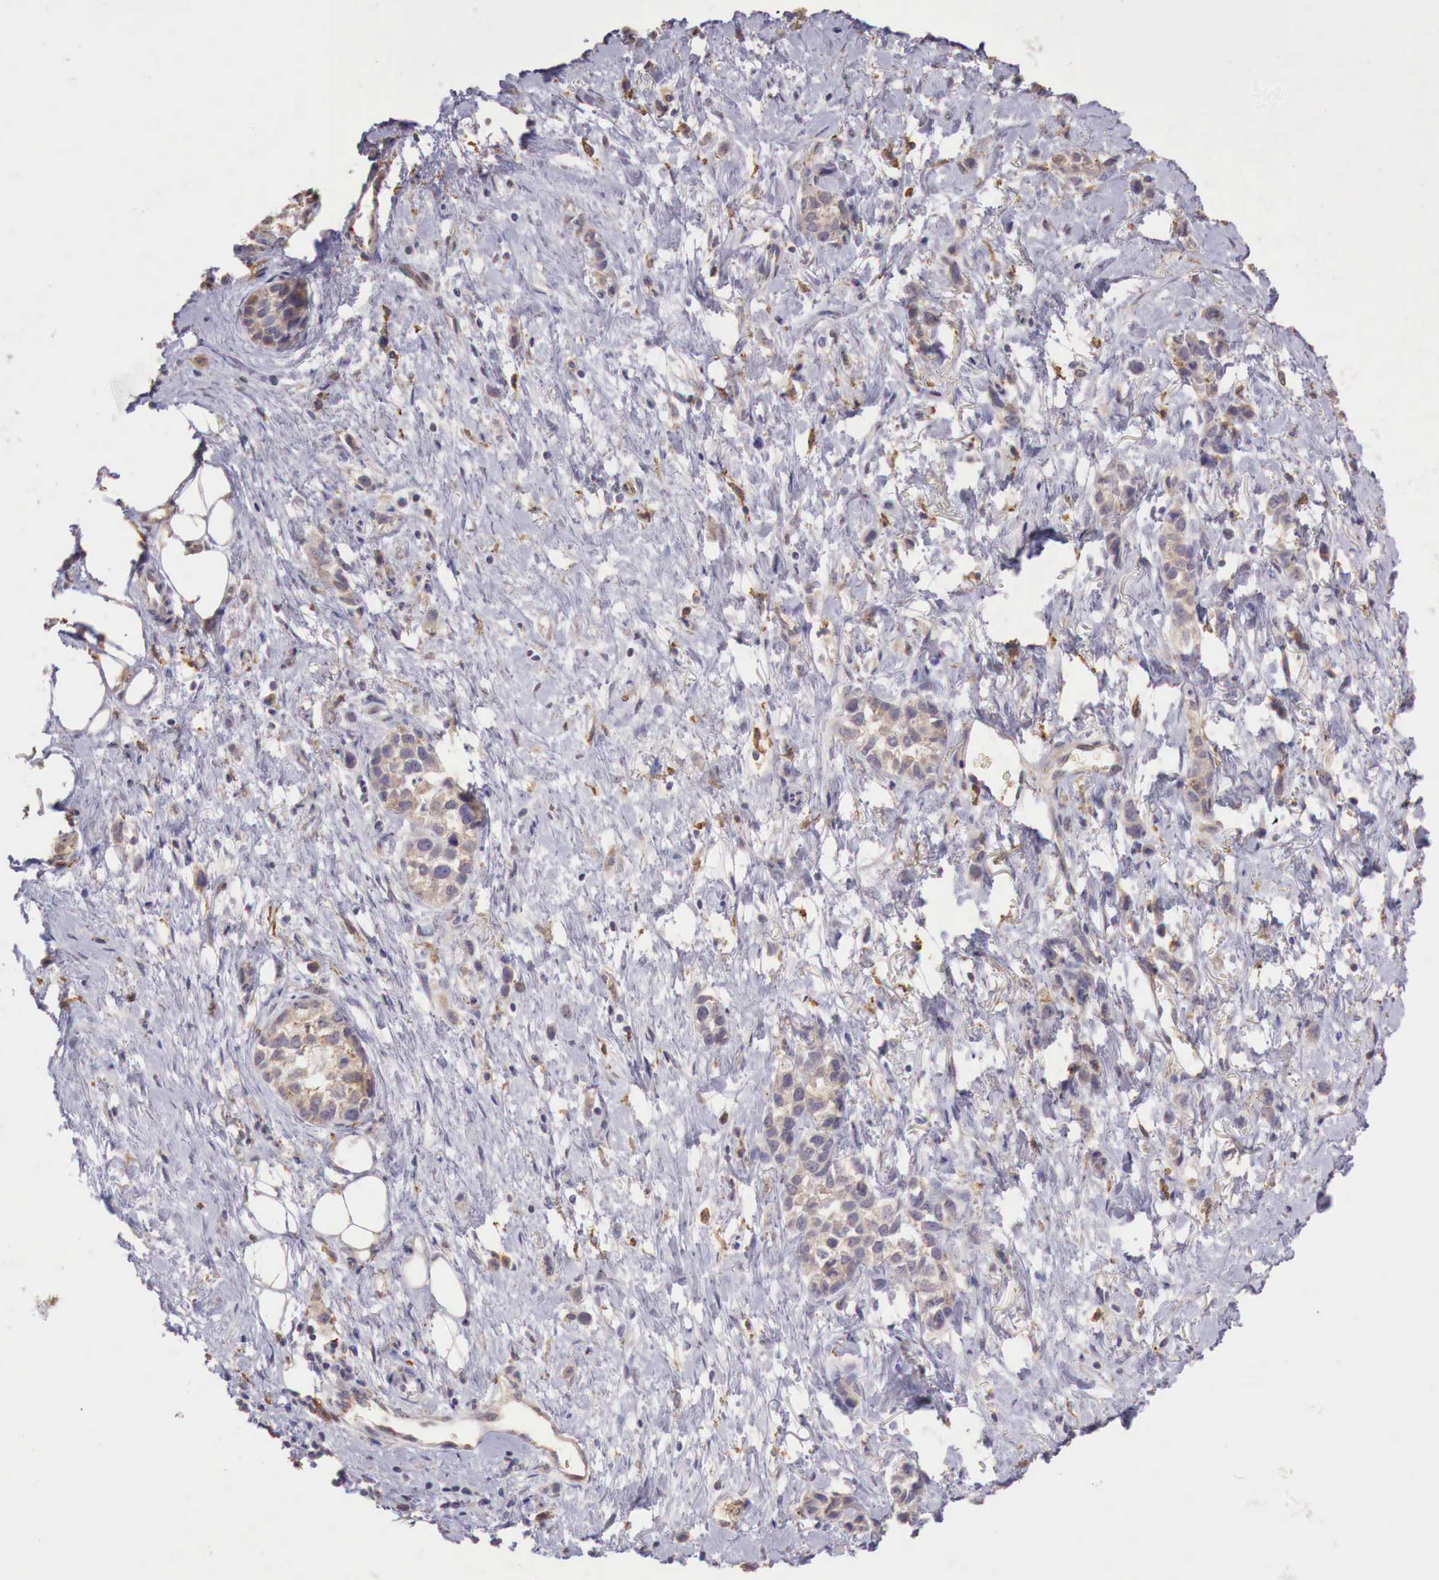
{"staining": {"intensity": "weak", "quantity": "25%-75%", "location": "cytoplasmic/membranous"}, "tissue": "stomach cancer", "cell_type": "Tumor cells", "image_type": "cancer", "snomed": [{"axis": "morphology", "description": "Adenocarcinoma, NOS"}, {"axis": "topography", "description": "Stomach, upper"}], "caption": "High-magnification brightfield microscopy of stomach adenocarcinoma stained with DAB (brown) and counterstained with hematoxylin (blue). tumor cells exhibit weak cytoplasmic/membranous expression is appreciated in about25%-75% of cells.", "gene": "CHRDL1", "patient": {"sex": "male", "age": 76}}